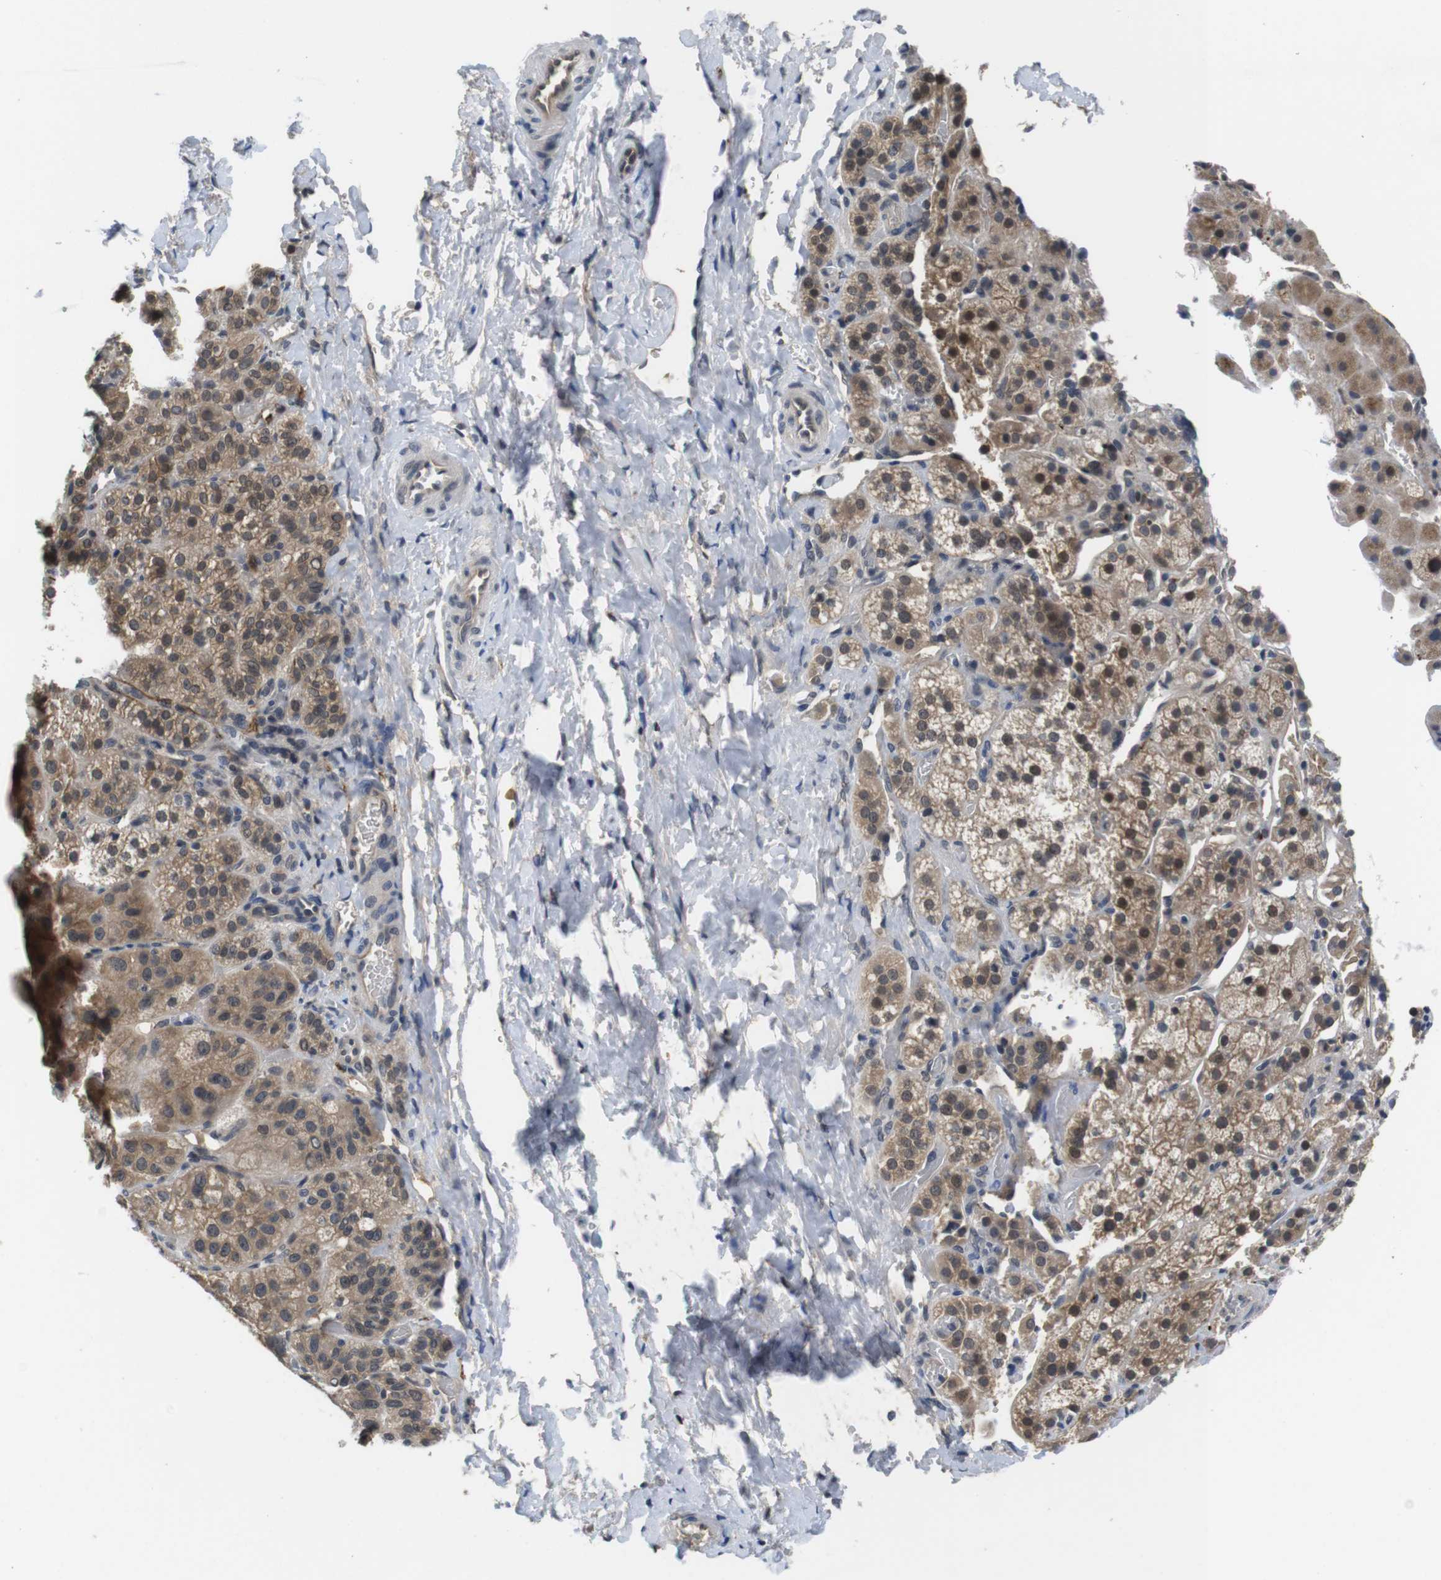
{"staining": {"intensity": "moderate", "quantity": ">75%", "location": "cytoplasmic/membranous"}, "tissue": "adrenal gland", "cell_type": "Glandular cells", "image_type": "normal", "snomed": [{"axis": "morphology", "description": "Normal tissue, NOS"}, {"axis": "topography", "description": "Adrenal gland"}], "caption": "Immunohistochemistry (IHC) of normal human adrenal gland reveals medium levels of moderate cytoplasmic/membranous expression in approximately >75% of glandular cells. (IHC, brightfield microscopy, high magnification).", "gene": "FADD", "patient": {"sex": "female", "age": 57}}